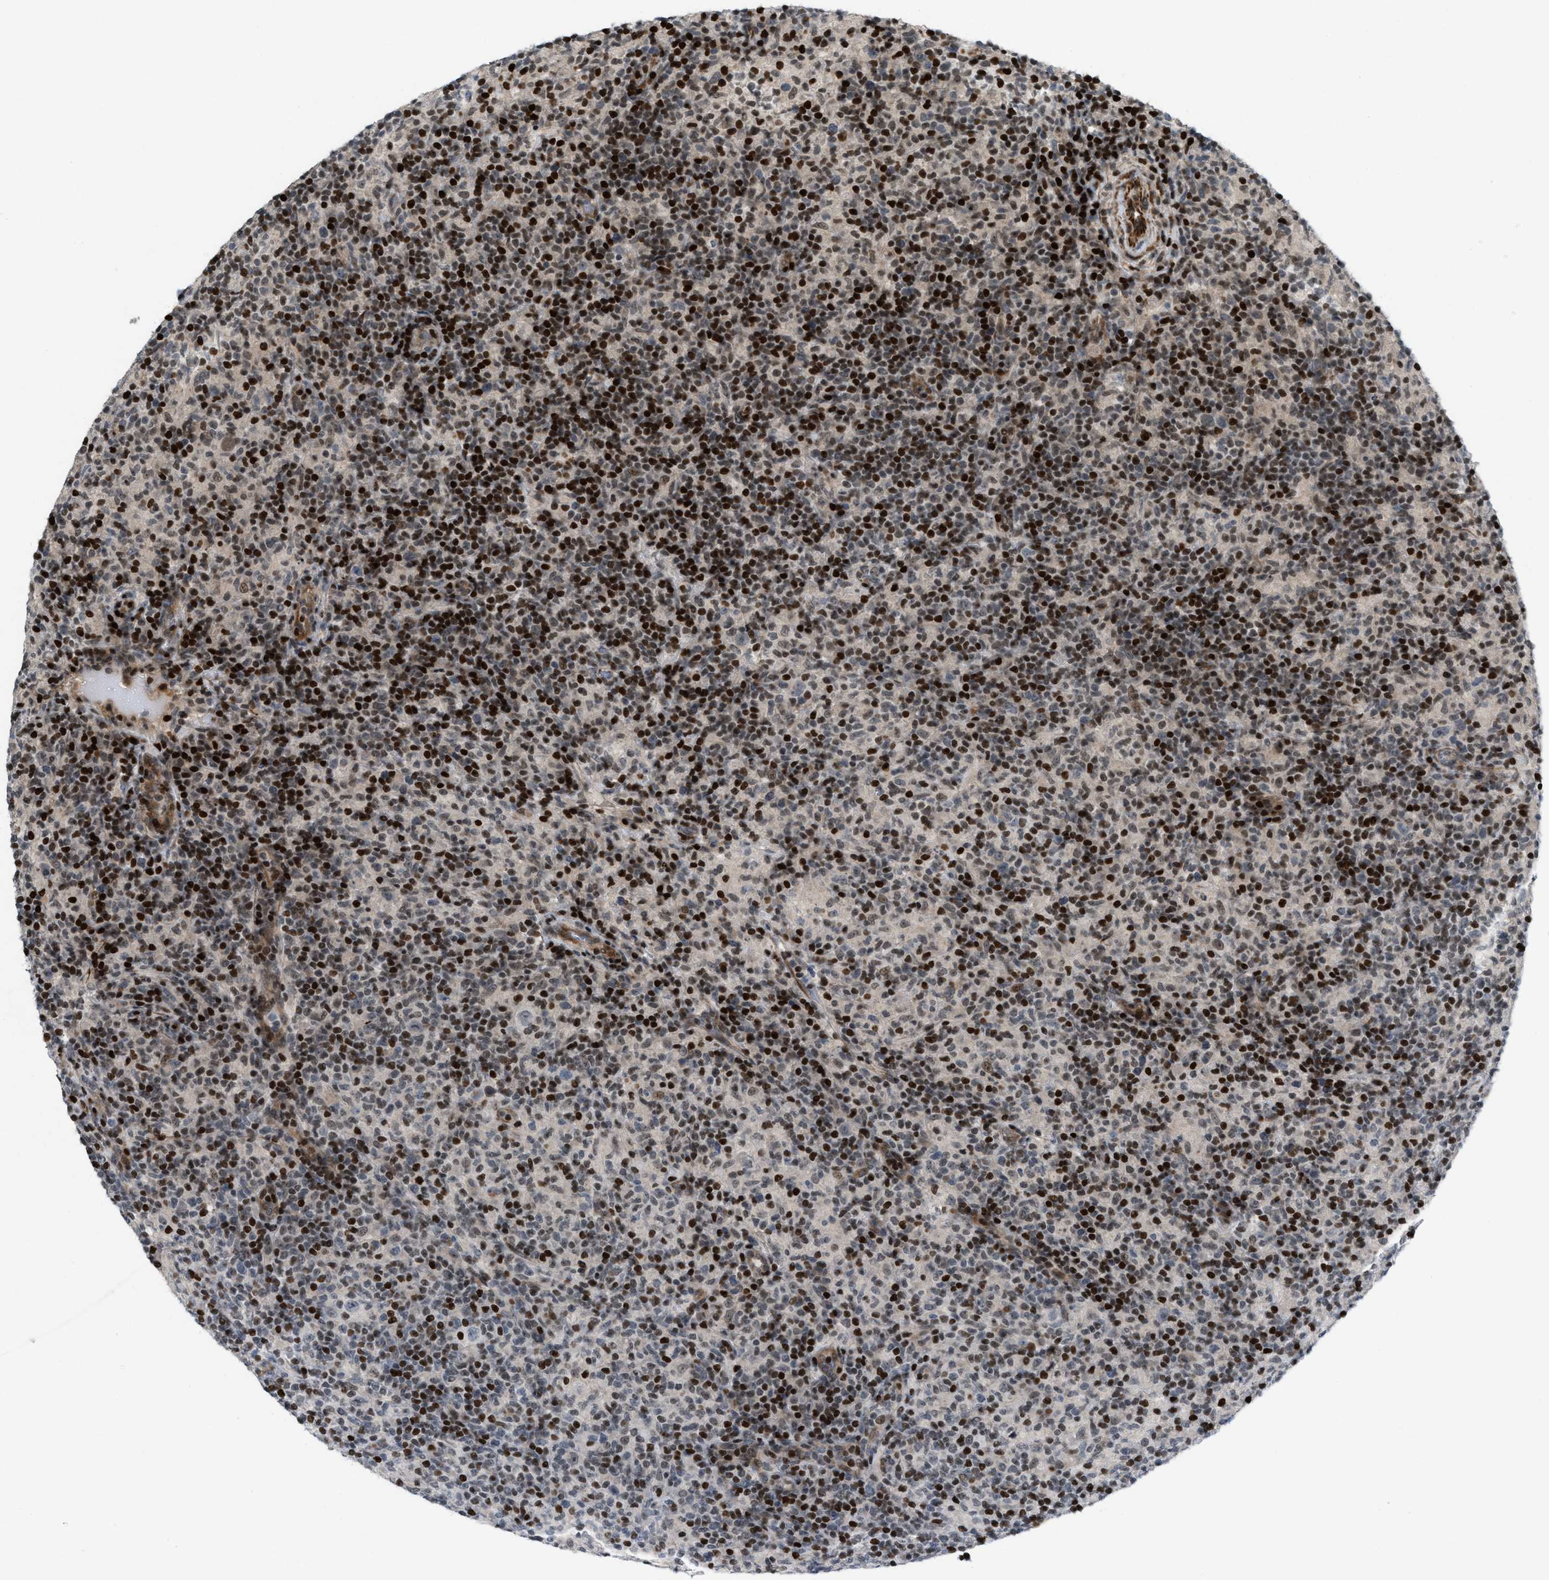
{"staining": {"intensity": "negative", "quantity": "none", "location": "none"}, "tissue": "lymphoma", "cell_type": "Tumor cells", "image_type": "cancer", "snomed": [{"axis": "morphology", "description": "Hodgkin's disease, NOS"}, {"axis": "topography", "description": "Lymph node"}], "caption": "Image shows no significant protein expression in tumor cells of lymphoma.", "gene": "ZNF276", "patient": {"sex": "male", "age": 70}}